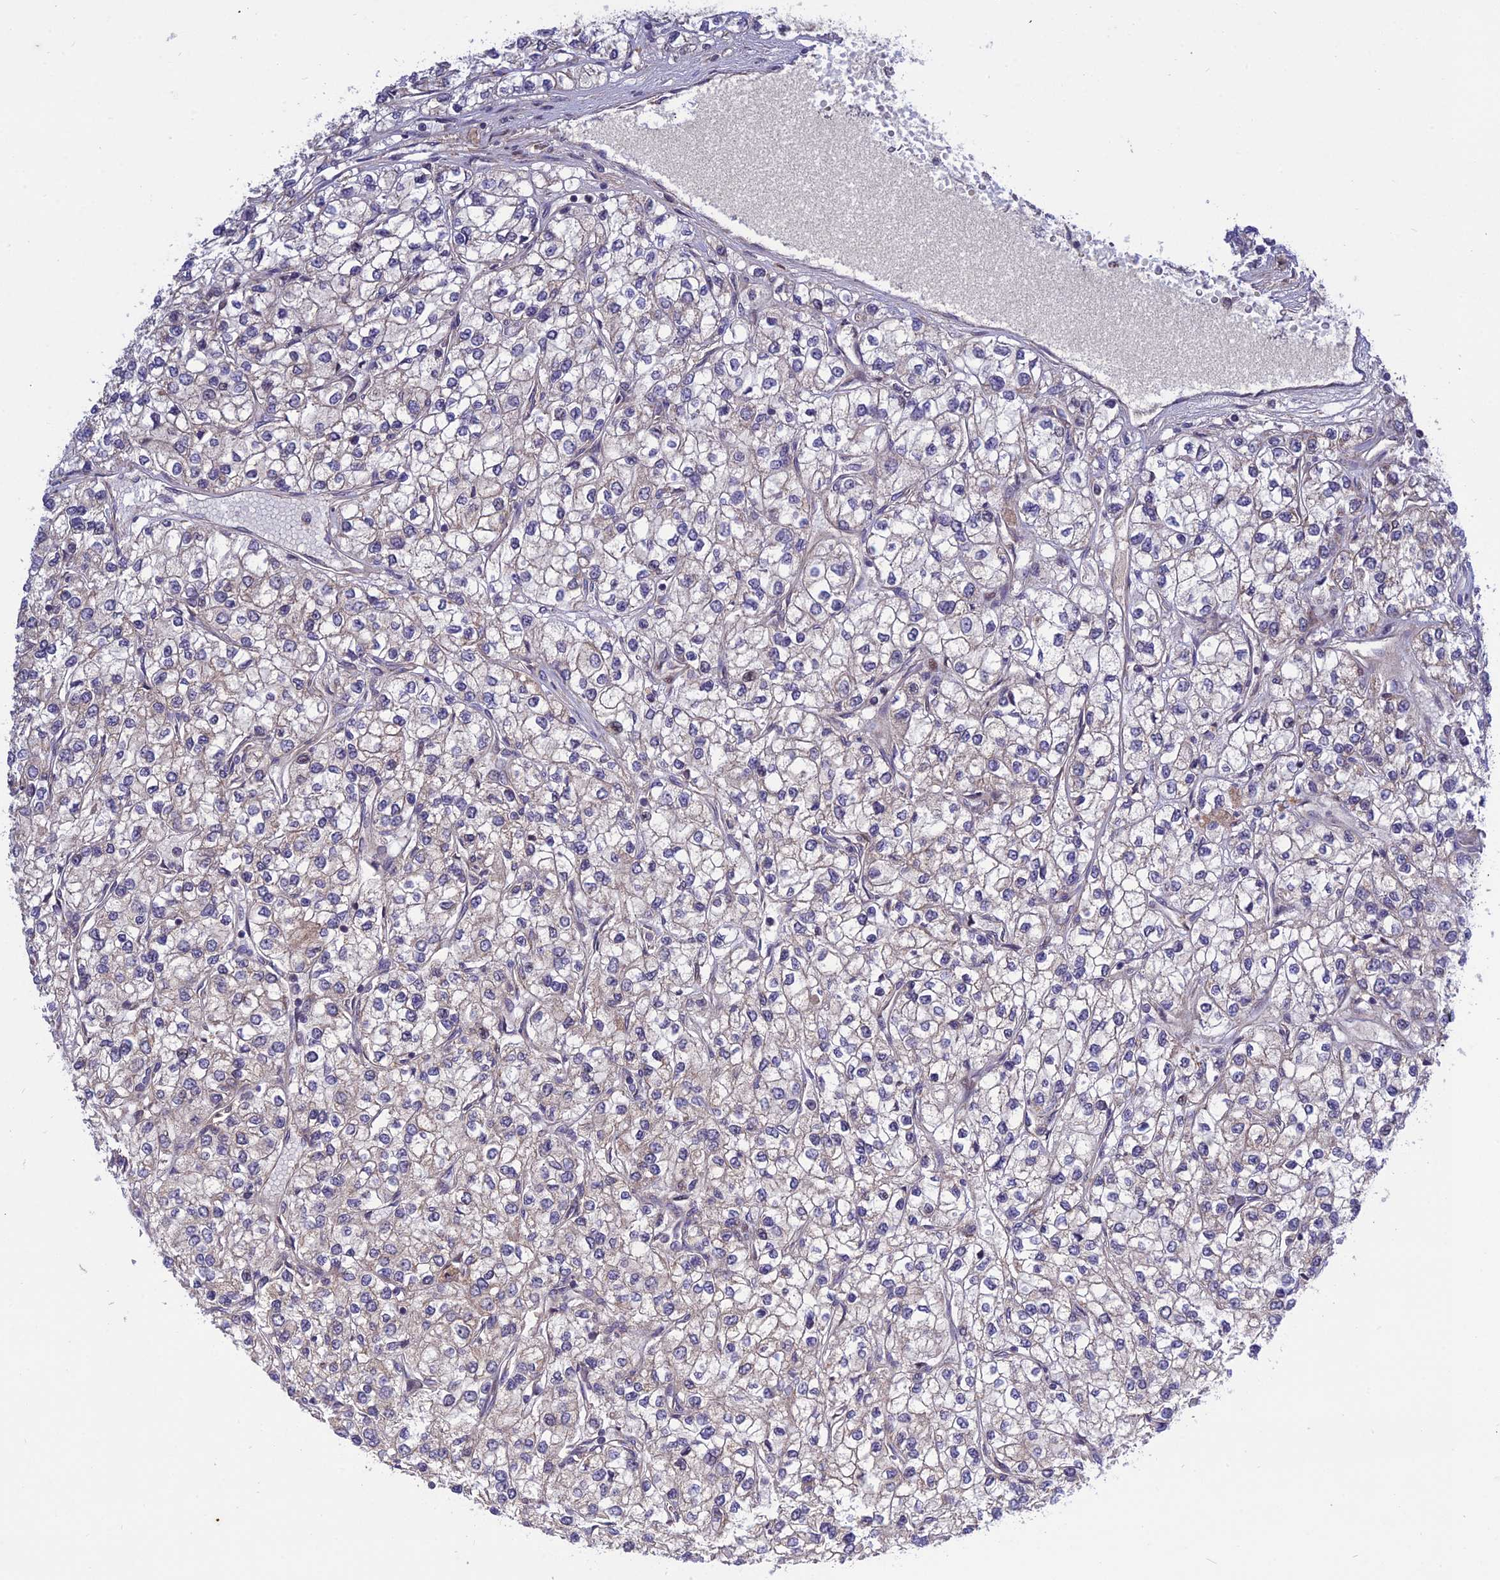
{"staining": {"intensity": "negative", "quantity": "none", "location": "none"}, "tissue": "renal cancer", "cell_type": "Tumor cells", "image_type": "cancer", "snomed": [{"axis": "morphology", "description": "Adenocarcinoma, NOS"}, {"axis": "topography", "description": "Kidney"}], "caption": "Immunohistochemistry (IHC) of renal cancer demonstrates no positivity in tumor cells.", "gene": "PLEKHG2", "patient": {"sex": "male", "age": 80}}